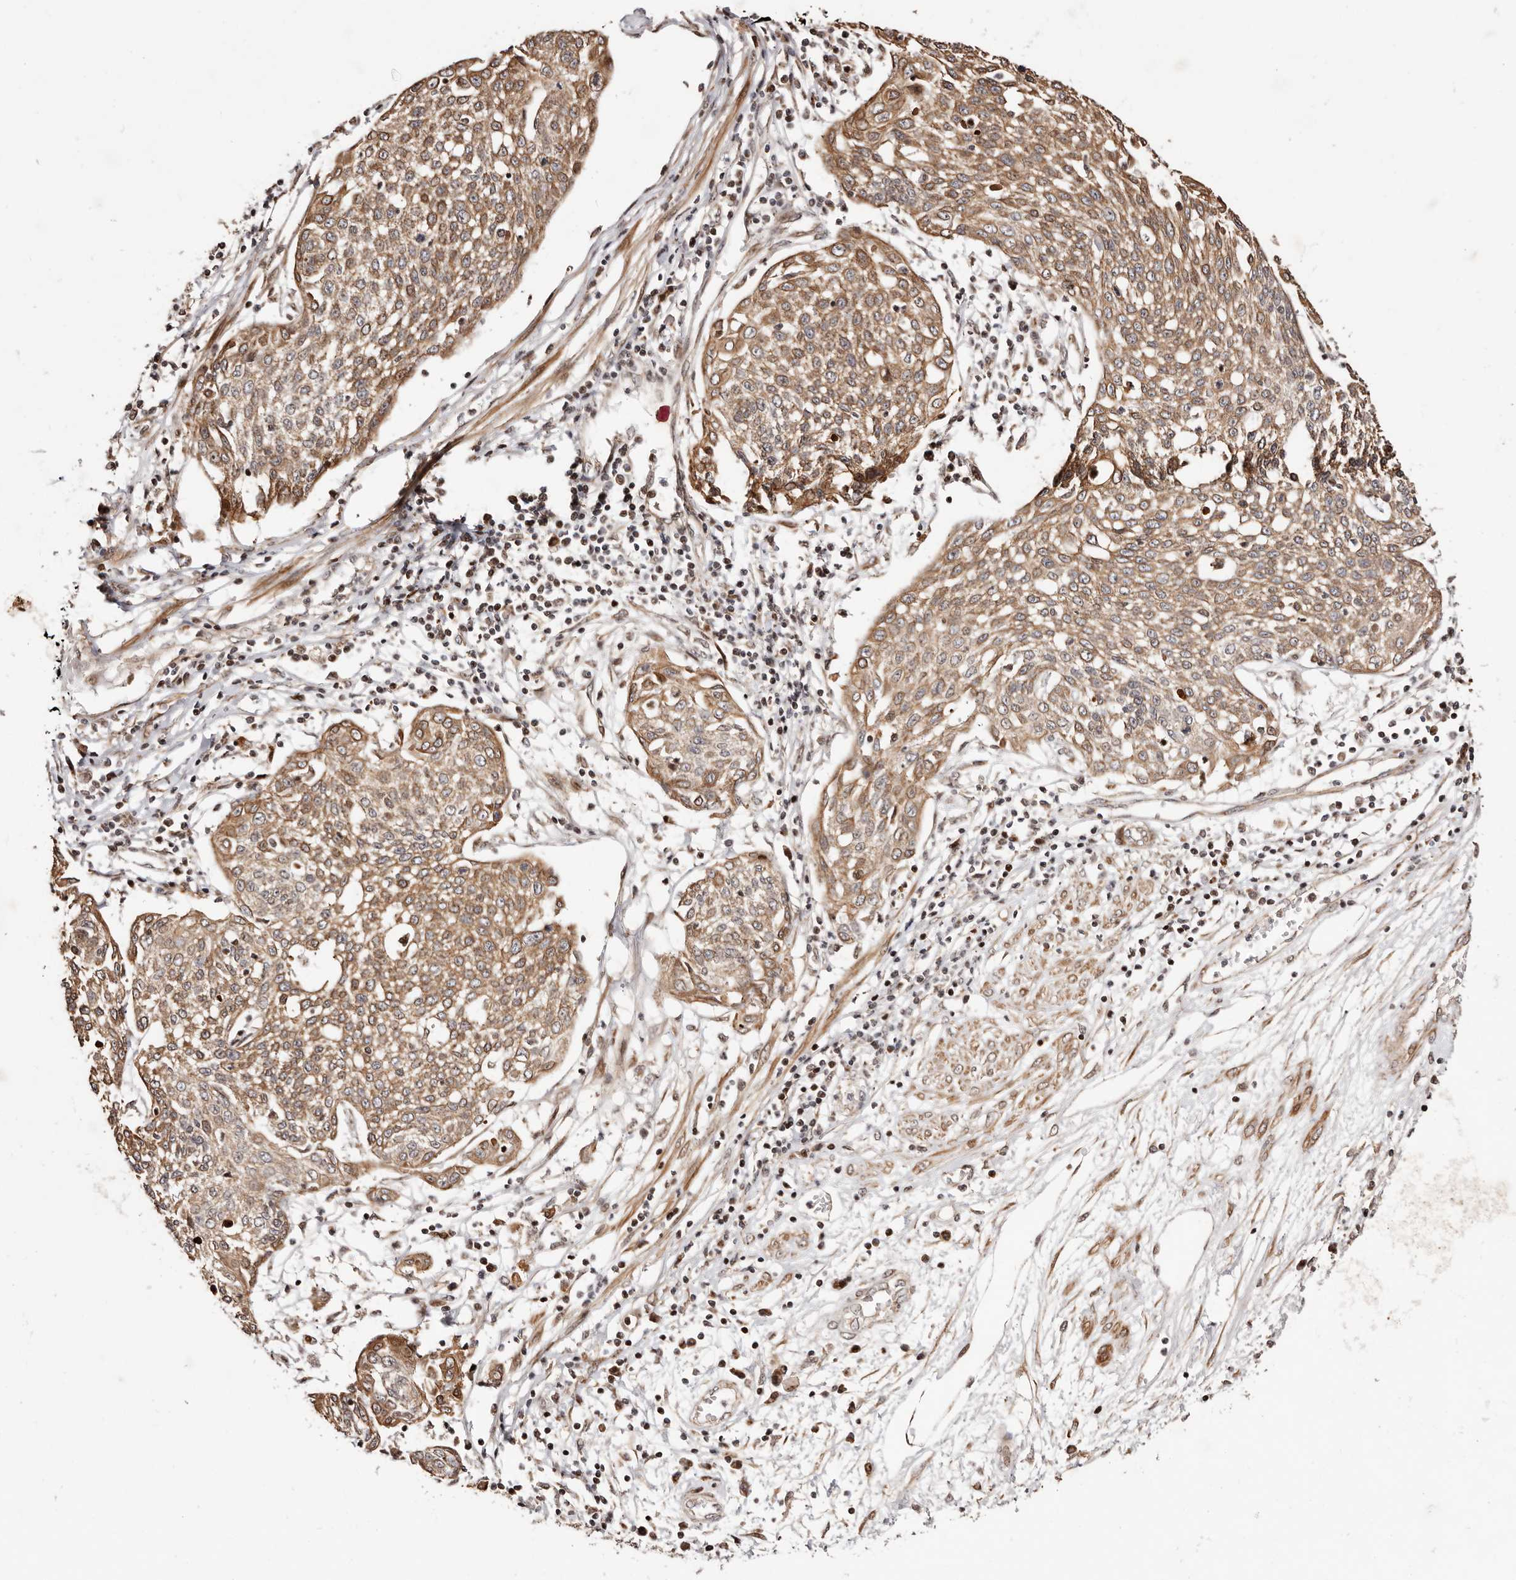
{"staining": {"intensity": "moderate", "quantity": ">75%", "location": "cytoplasmic/membranous"}, "tissue": "cervical cancer", "cell_type": "Tumor cells", "image_type": "cancer", "snomed": [{"axis": "morphology", "description": "Squamous cell carcinoma, NOS"}, {"axis": "topography", "description": "Cervix"}], "caption": "Protein staining reveals moderate cytoplasmic/membranous expression in about >75% of tumor cells in cervical squamous cell carcinoma. (DAB IHC with brightfield microscopy, high magnification).", "gene": "HIVEP3", "patient": {"sex": "female", "age": 34}}